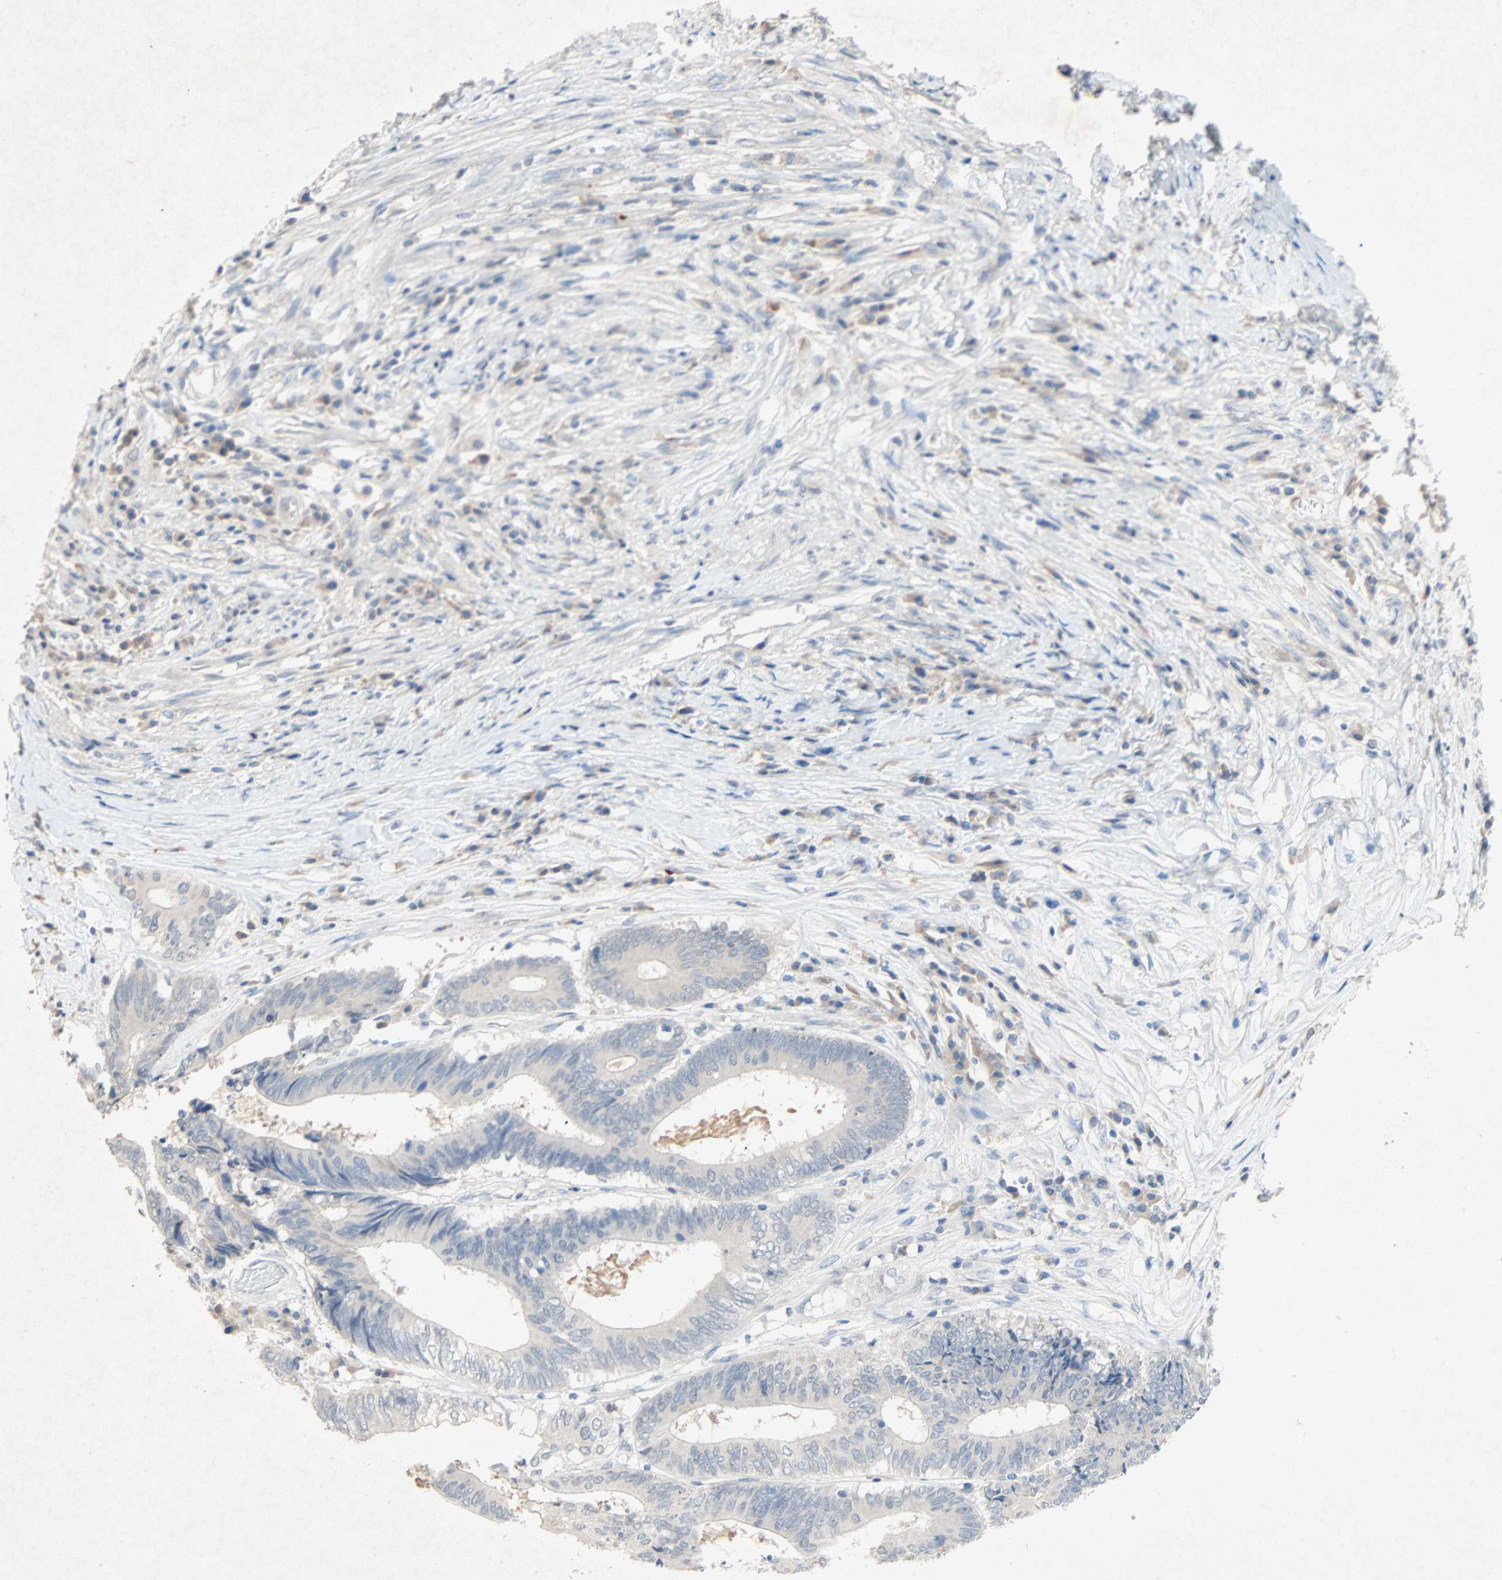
{"staining": {"intensity": "negative", "quantity": "none", "location": "none"}, "tissue": "colorectal cancer", "cell_type": "Tumor cells", "image_type": "cancer", "snomed": [{"axis": "morphology", "description": "Adenocarcinoma, NOS"}, {"axis": "topography", "description": "Rectum"}], "caption": "IHC image of colorectal cancer stained for a protein (brown), which exhibits no expression in tumor cells.", "gene": "PCDHB2", "patient": {"sex": "male", "age": 63}}